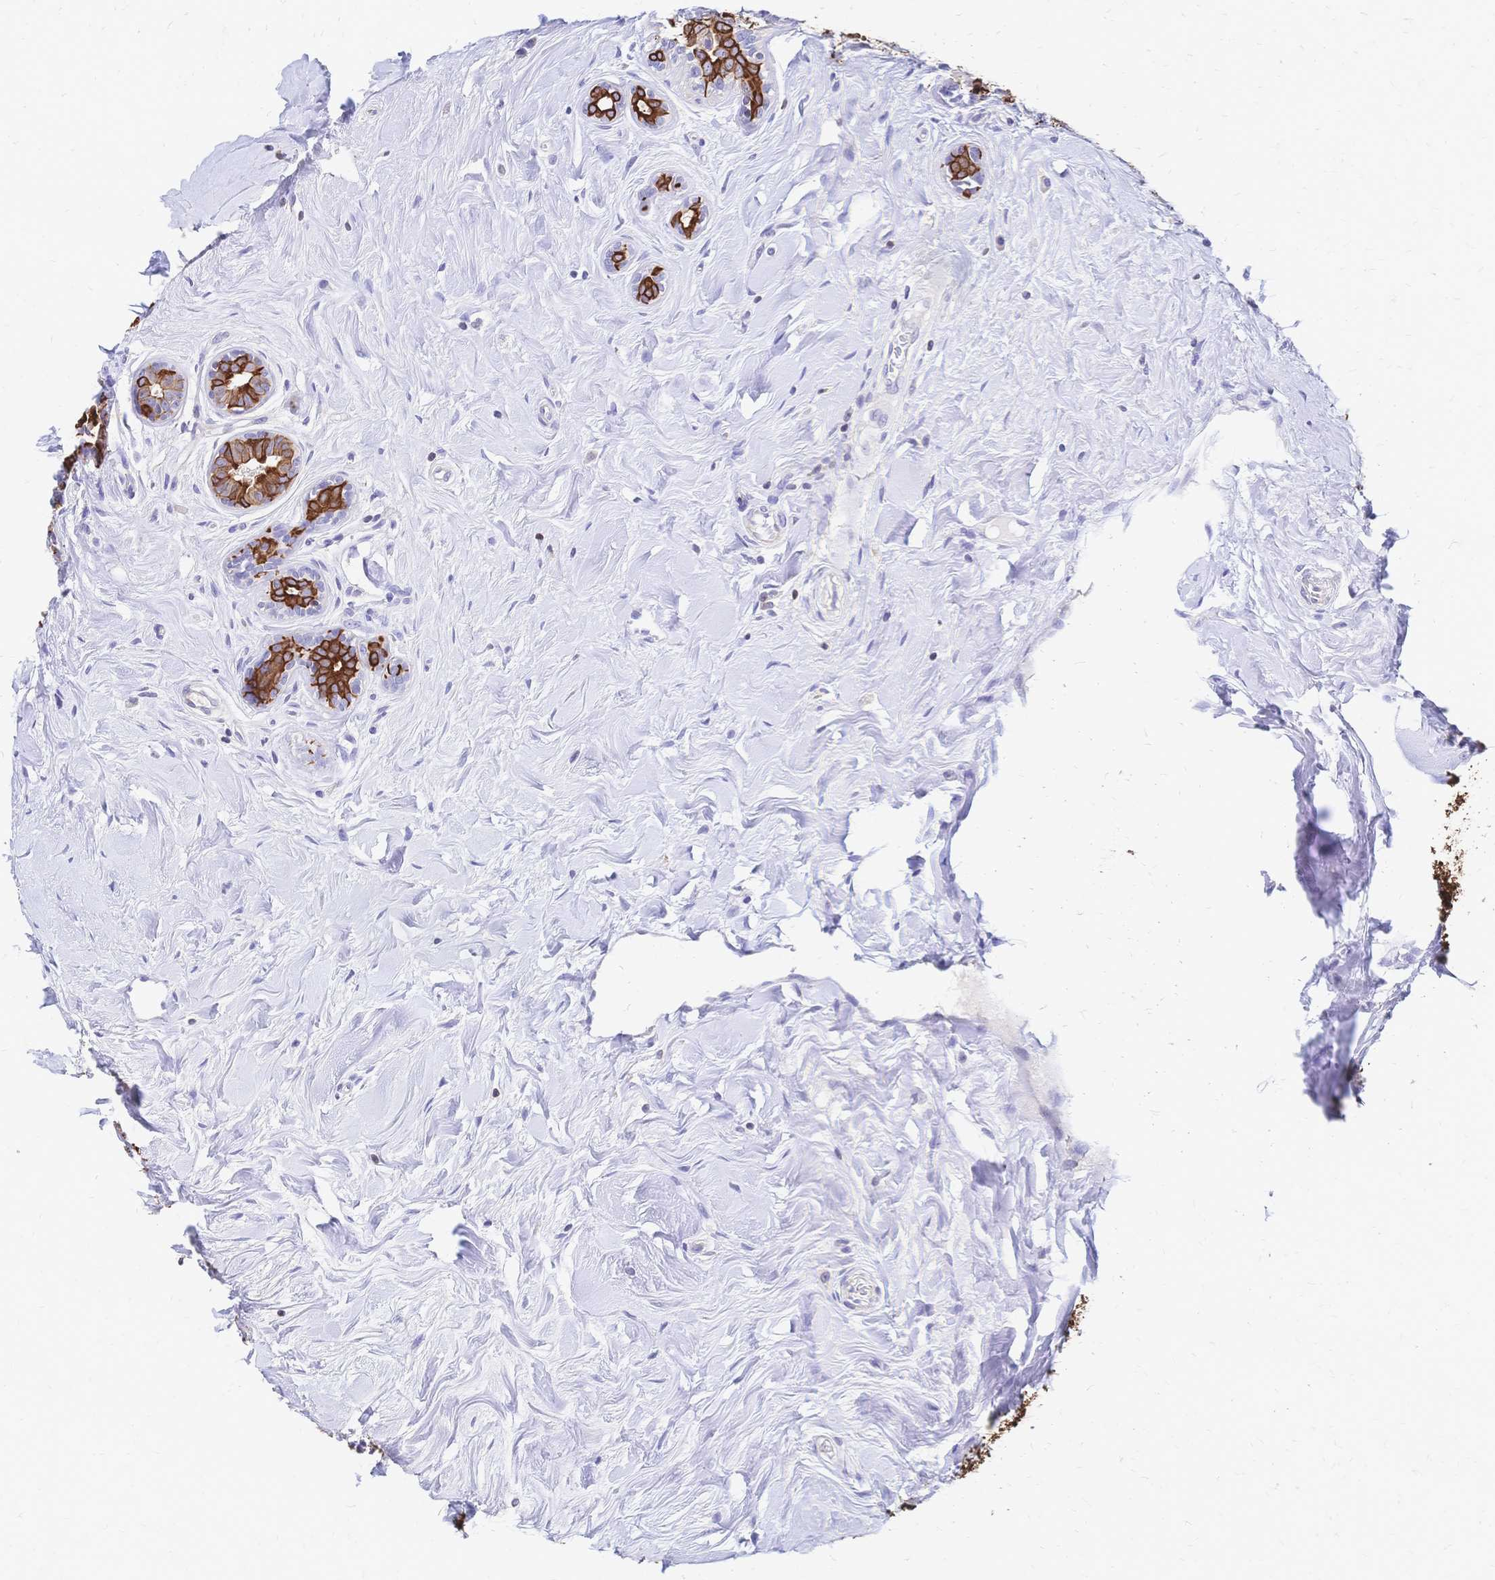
{"staining": {"intensity": "strong", "quantity": ">75%", "location": "cytoplasmic/membranous"}, "tissue": "breast cancer", "cell_type": "Tumor cells", "image_type": "cancer", "snomed": [{"axis": "morphology", "description": "Duct carcinoma"}, {"axis": "topography", "description": "Breast"}], "caption": "Immunohistochemical staining of human breast invasive ductal carcinoma reveals strong cytoplasmic/membranous protein staining in approximately >75% of tumor cells.", "gene": "DTNB", "patient": {"sex": "female", "age": 45}}